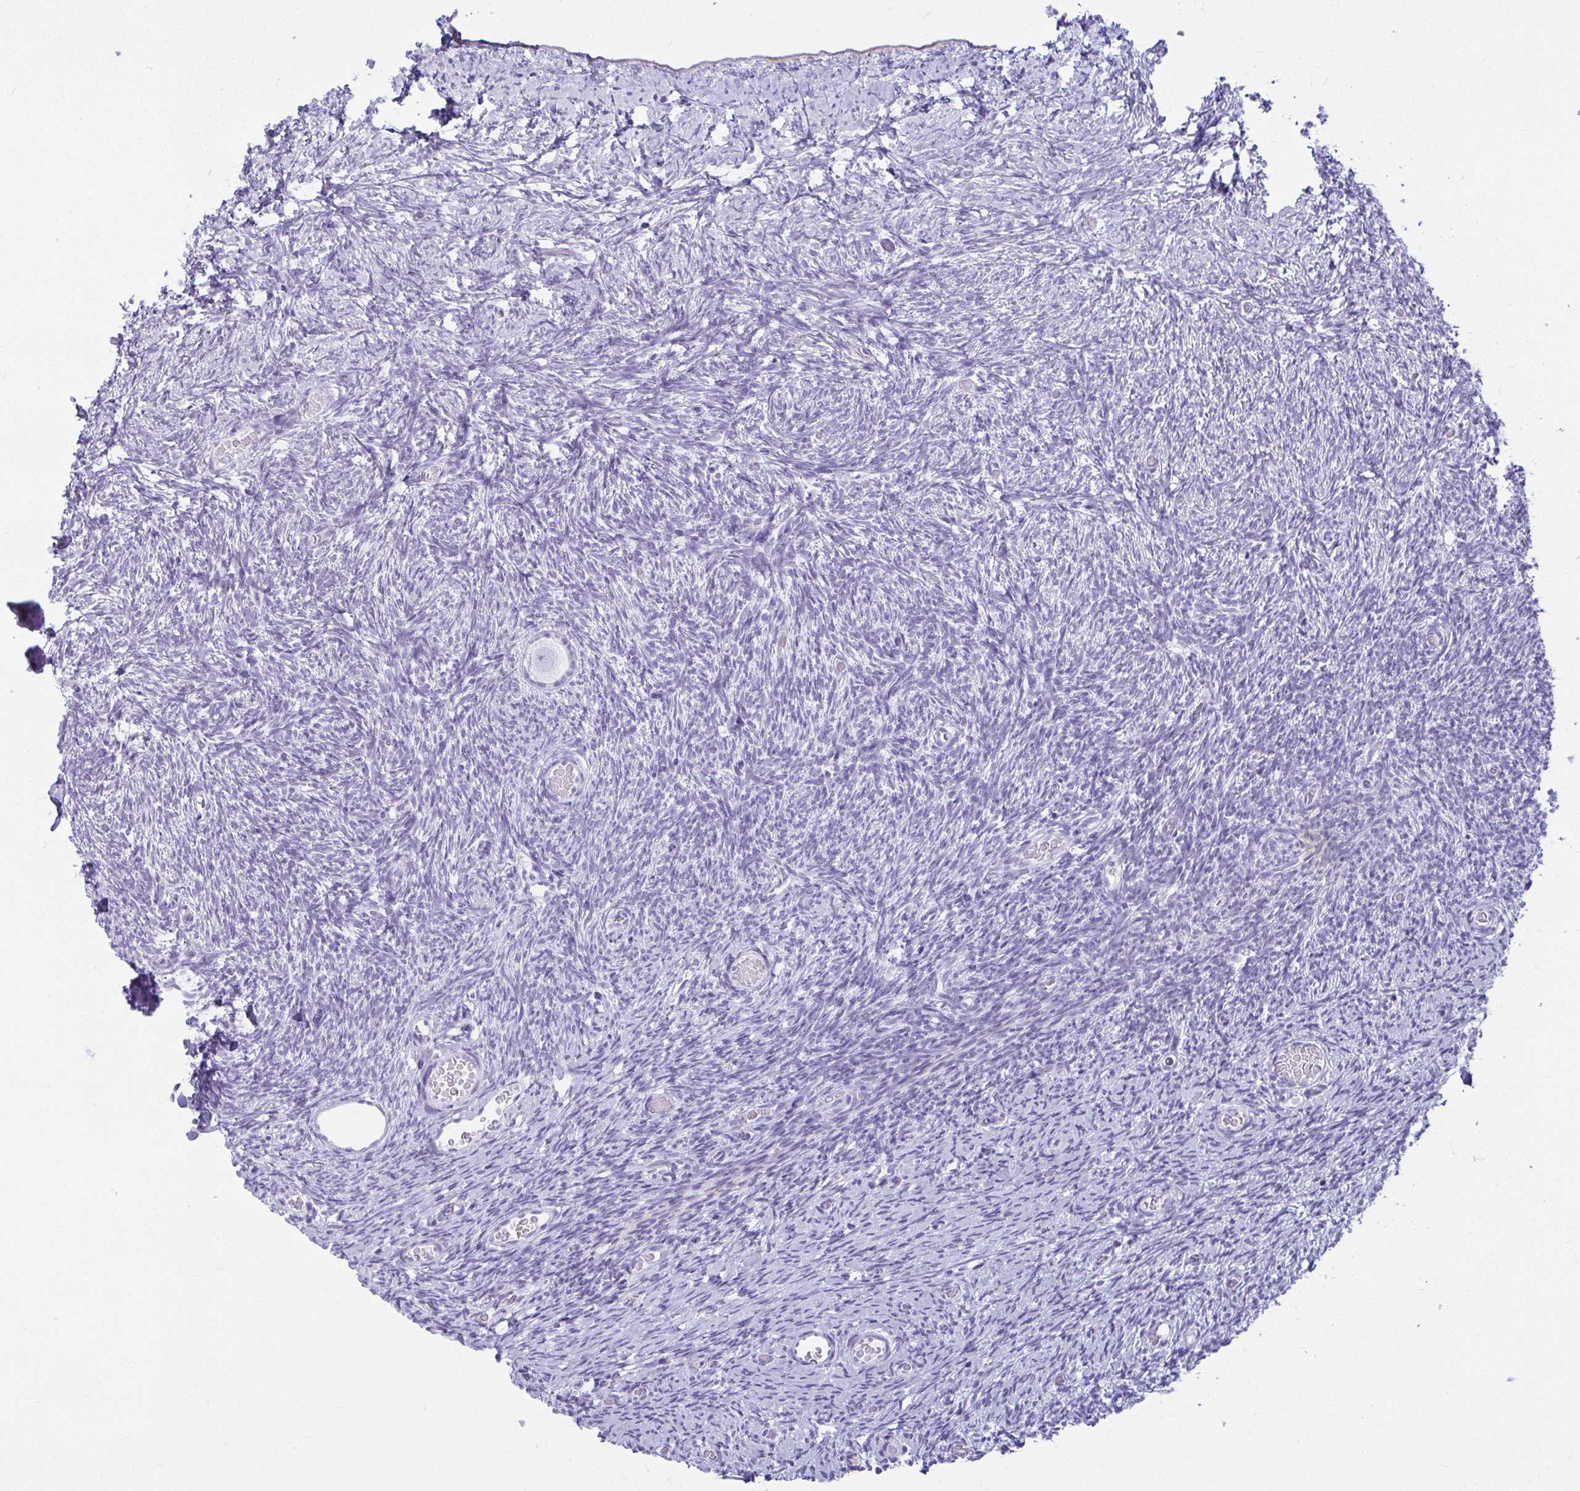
{"staining": {"intensity": "negative", "quantity": "none", "location": "none"}, "tissue": "ovary", "cell_type": "Follicle cells", "image_type": "normal", "snomed": [{"axis": "morphology", "description": "Normal tissue, NOS"}, {"axis": "topography", "description": "Ovary"}], "caption": "Normal ovary was stained to show a protein in brown. There is no significant staining in follicle cells. The staining was performed using DAB (3,3'-diaminobenzidine) to visualize the protein expression in brown, while the nuclei were stained in blue with hematoxylin (Magnification: 20x).", "gene": "CLGN", "patient": {"sex": "female", "age": 39}}